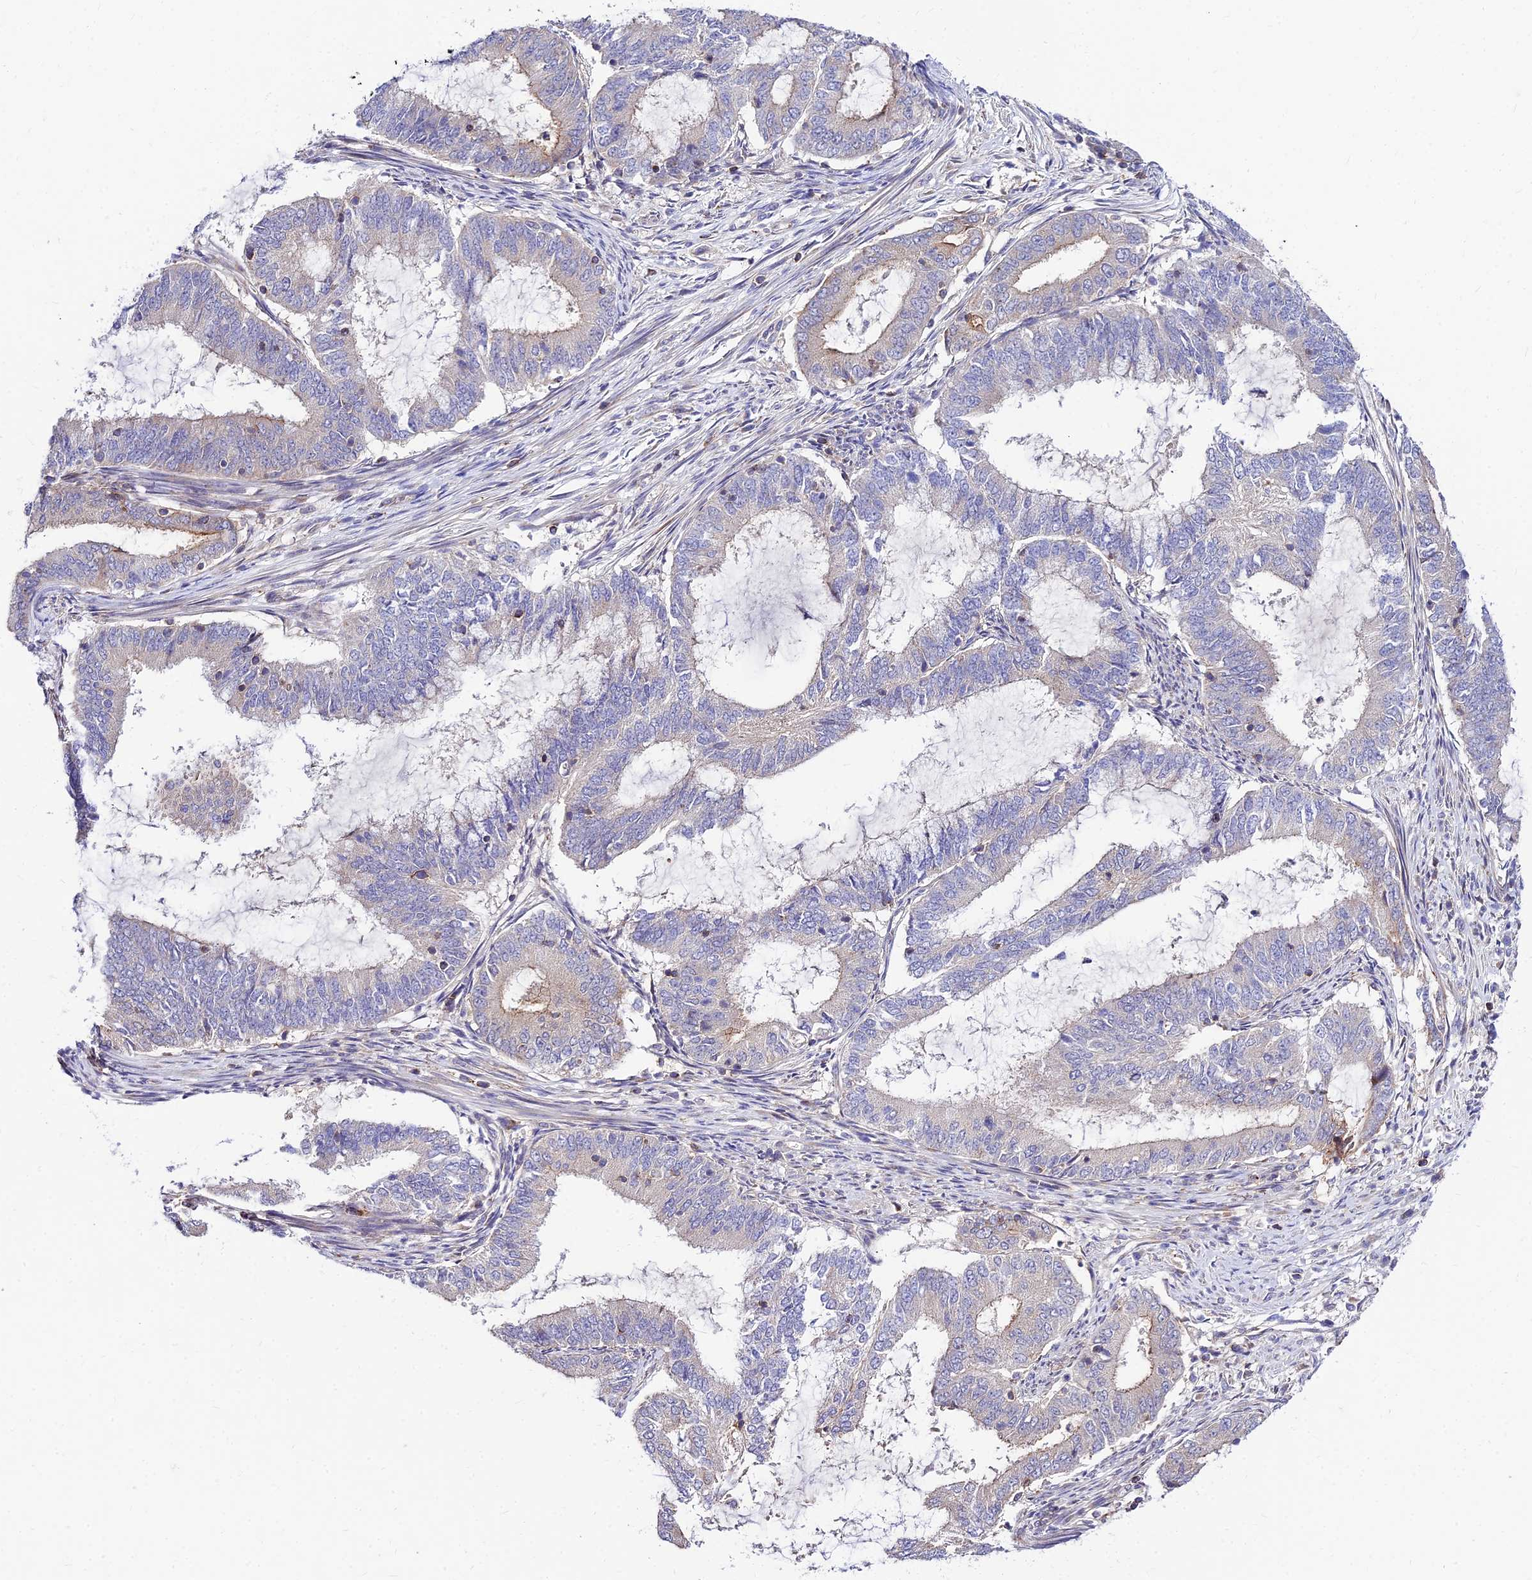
{"staining": {"intensity": "weak", "quantity": "<25%", "location": "cytoplasmic/membranous"}, "tissue": "endometrial cancer", "cell_type": "Tumor cells", "image_type": "cancer", "snomed": [{"axis": "morphology", "description": "Adenocarcinoma, NOS"}, {"axis": "topography", "description": "Endometrium"}], "caption": "Image shows no significant protein staining in tumor cells of endometrial adenocarcinoma. (Immunohistochemistry (ihc), brightfield microscopy, high magnification).", "gene": "C6orf132", "patient": {"sex": "female", "age": 51}}